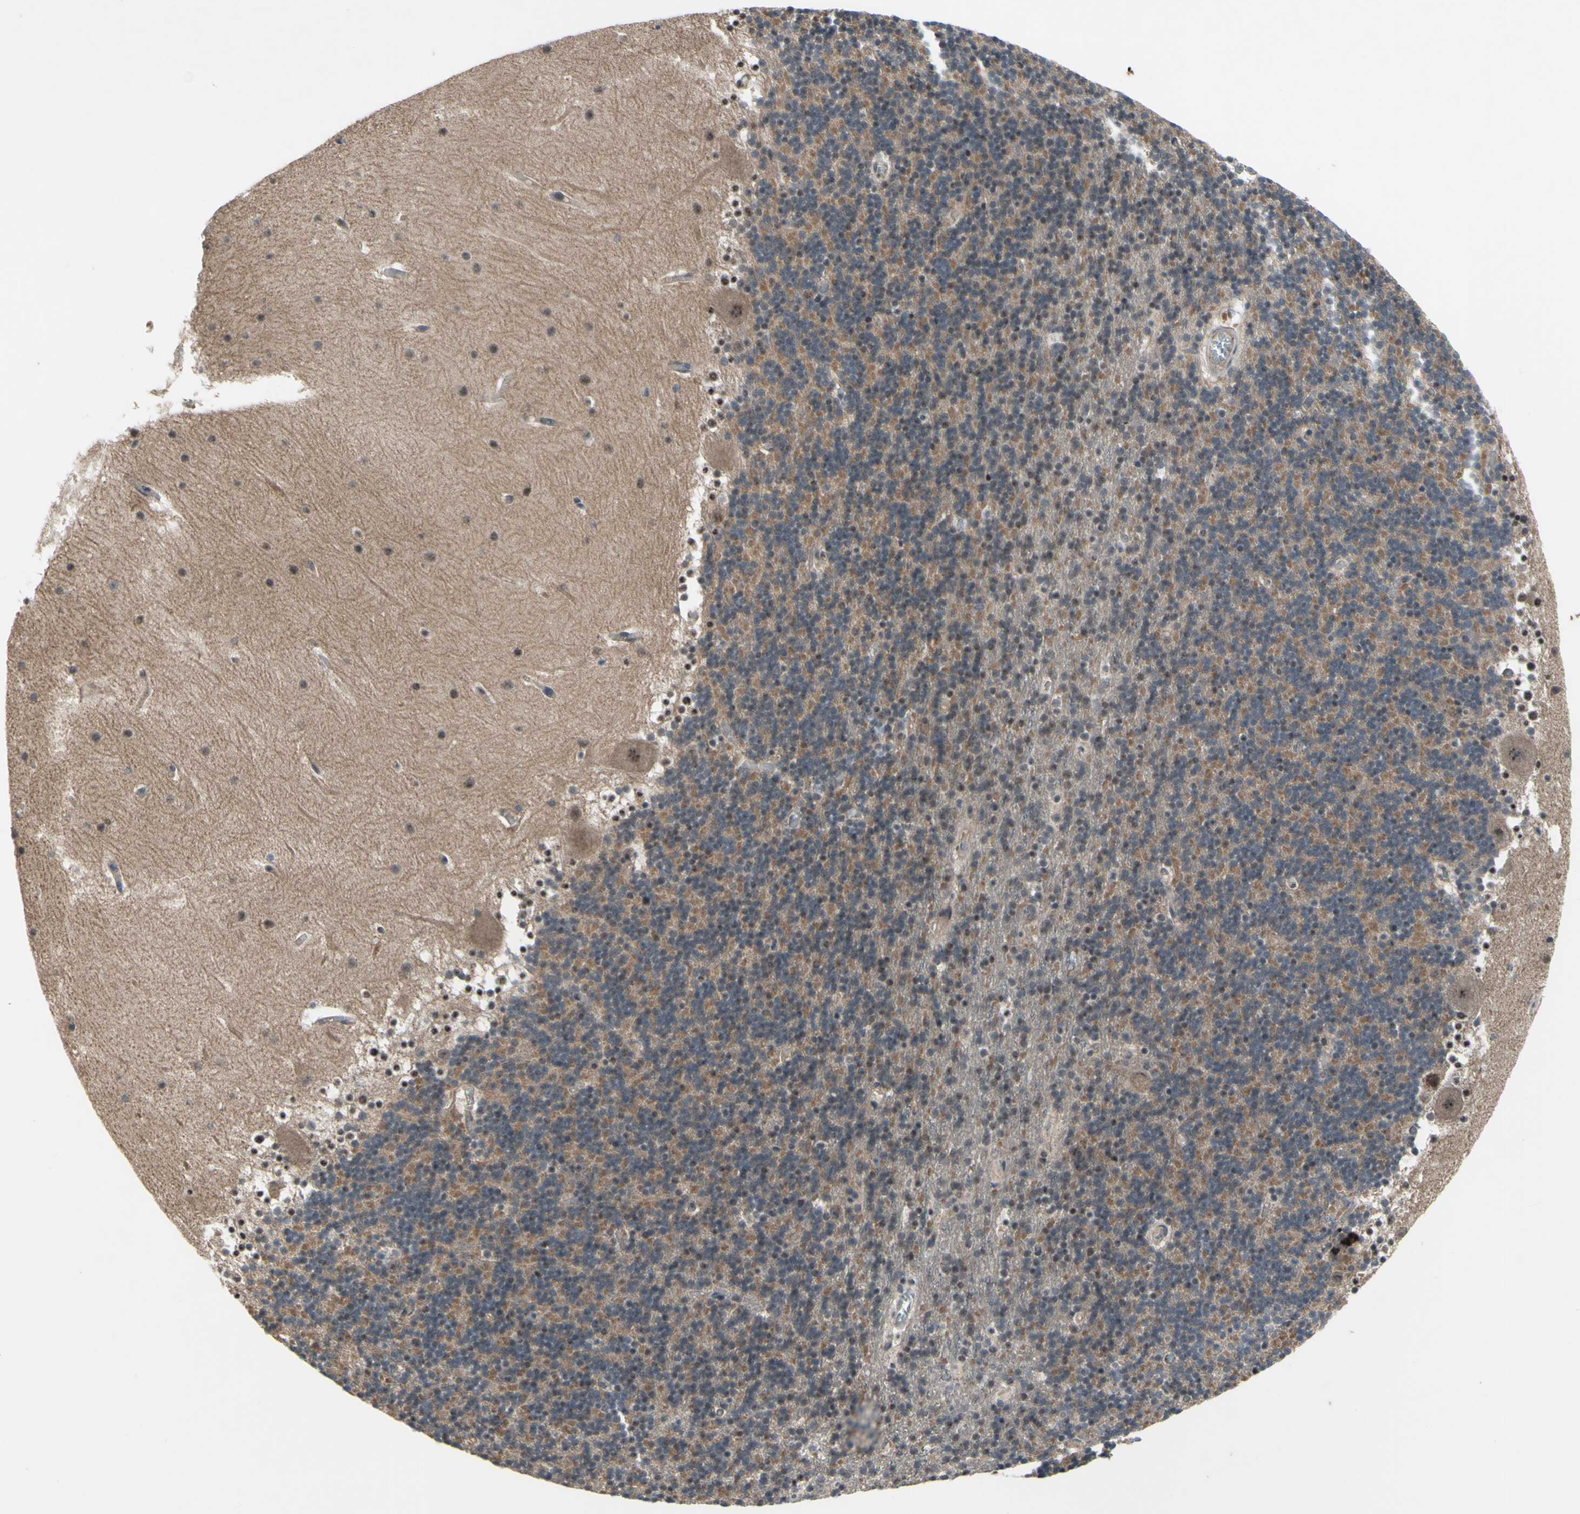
{"staining": {"intensity": "negative", "quantity": "none", "location": "none"}, "tissue": "cerebellum", "cell_type": "Cells in granular layer", "image_type": "normal", "snomed": [{"axis": "morphology", "description": "Normal tissue, NOS"}, {"axis": "topography", "description": "Cerebellum"}], "caption": "Protein analysis of normal cerebellum shows no significant positivity in cells in granular layer. The staining was performed using DAB to visualize the protein expression in brown, while the nuclei were stained in blue with hematoxylin (Magnification: 20x).", "gene": "TRDMT1", "patient": {"sex": "male", "age": 45}}